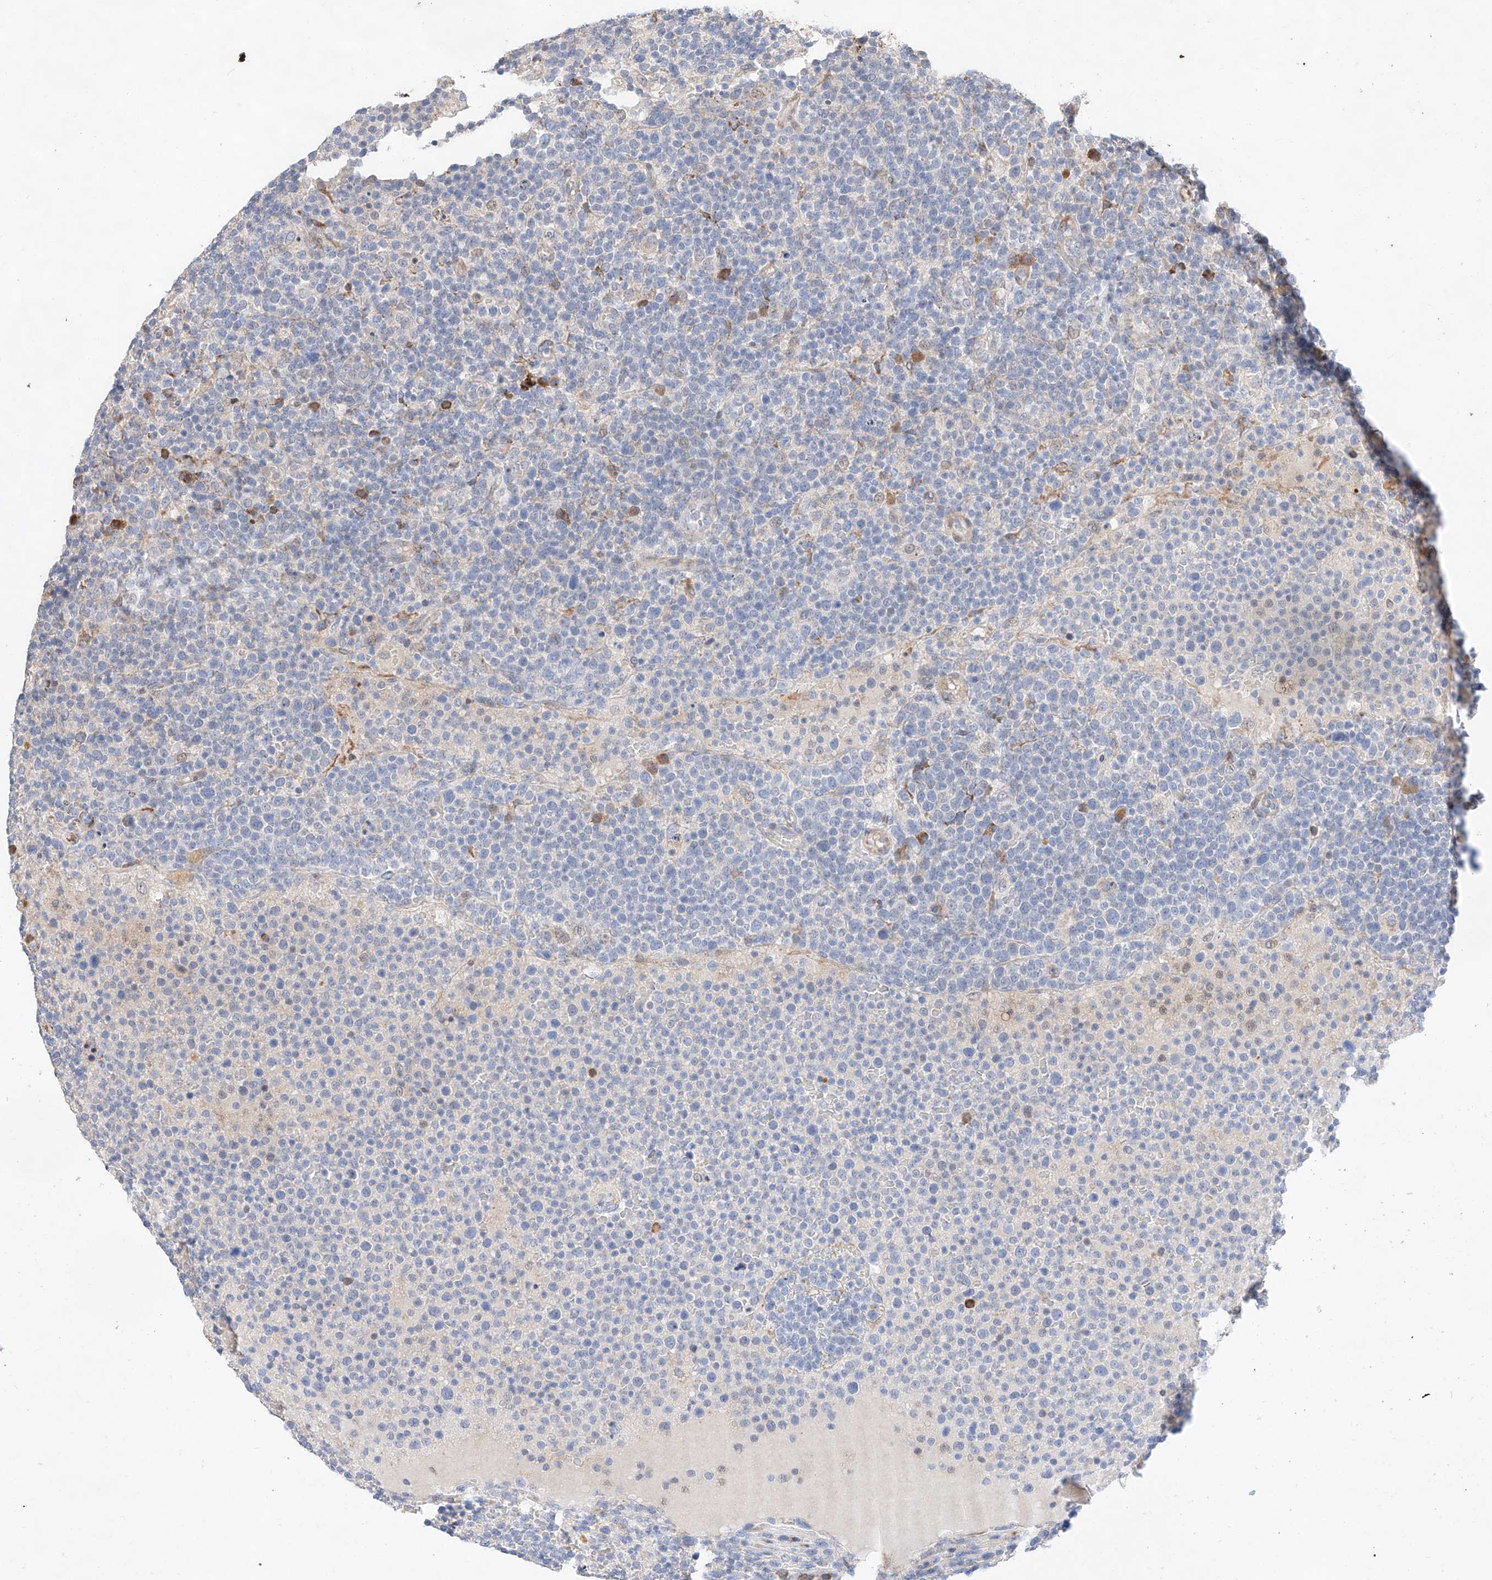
{"staining": {"intensity": "negative", "quantity": "none", "location": "none"}, "tissue": "lymphoma", "cell_type": "Tumor cells", "image_type": "cancer", "snomed": [{"axis": "morphology", "description": "Malignant lymphoma, non-Hodgkin's type, High grade"}, {"axis": "topography", "description": "Lymph node"}], "caption": "Malignant lymphoma, non-Hodgkin's type (high-grade) was stained to show a protein in brown. There is no significant expression in tumor cells. The staining was performed using DAB (3,3'-diaminobenzidine) to visualize the protein expression in brown, while the nuclei were stained in blue with hematoxylin (Magnification: 20x).", "gene": "ATP9B", "patient": {"sex": "male", "age": 61}}